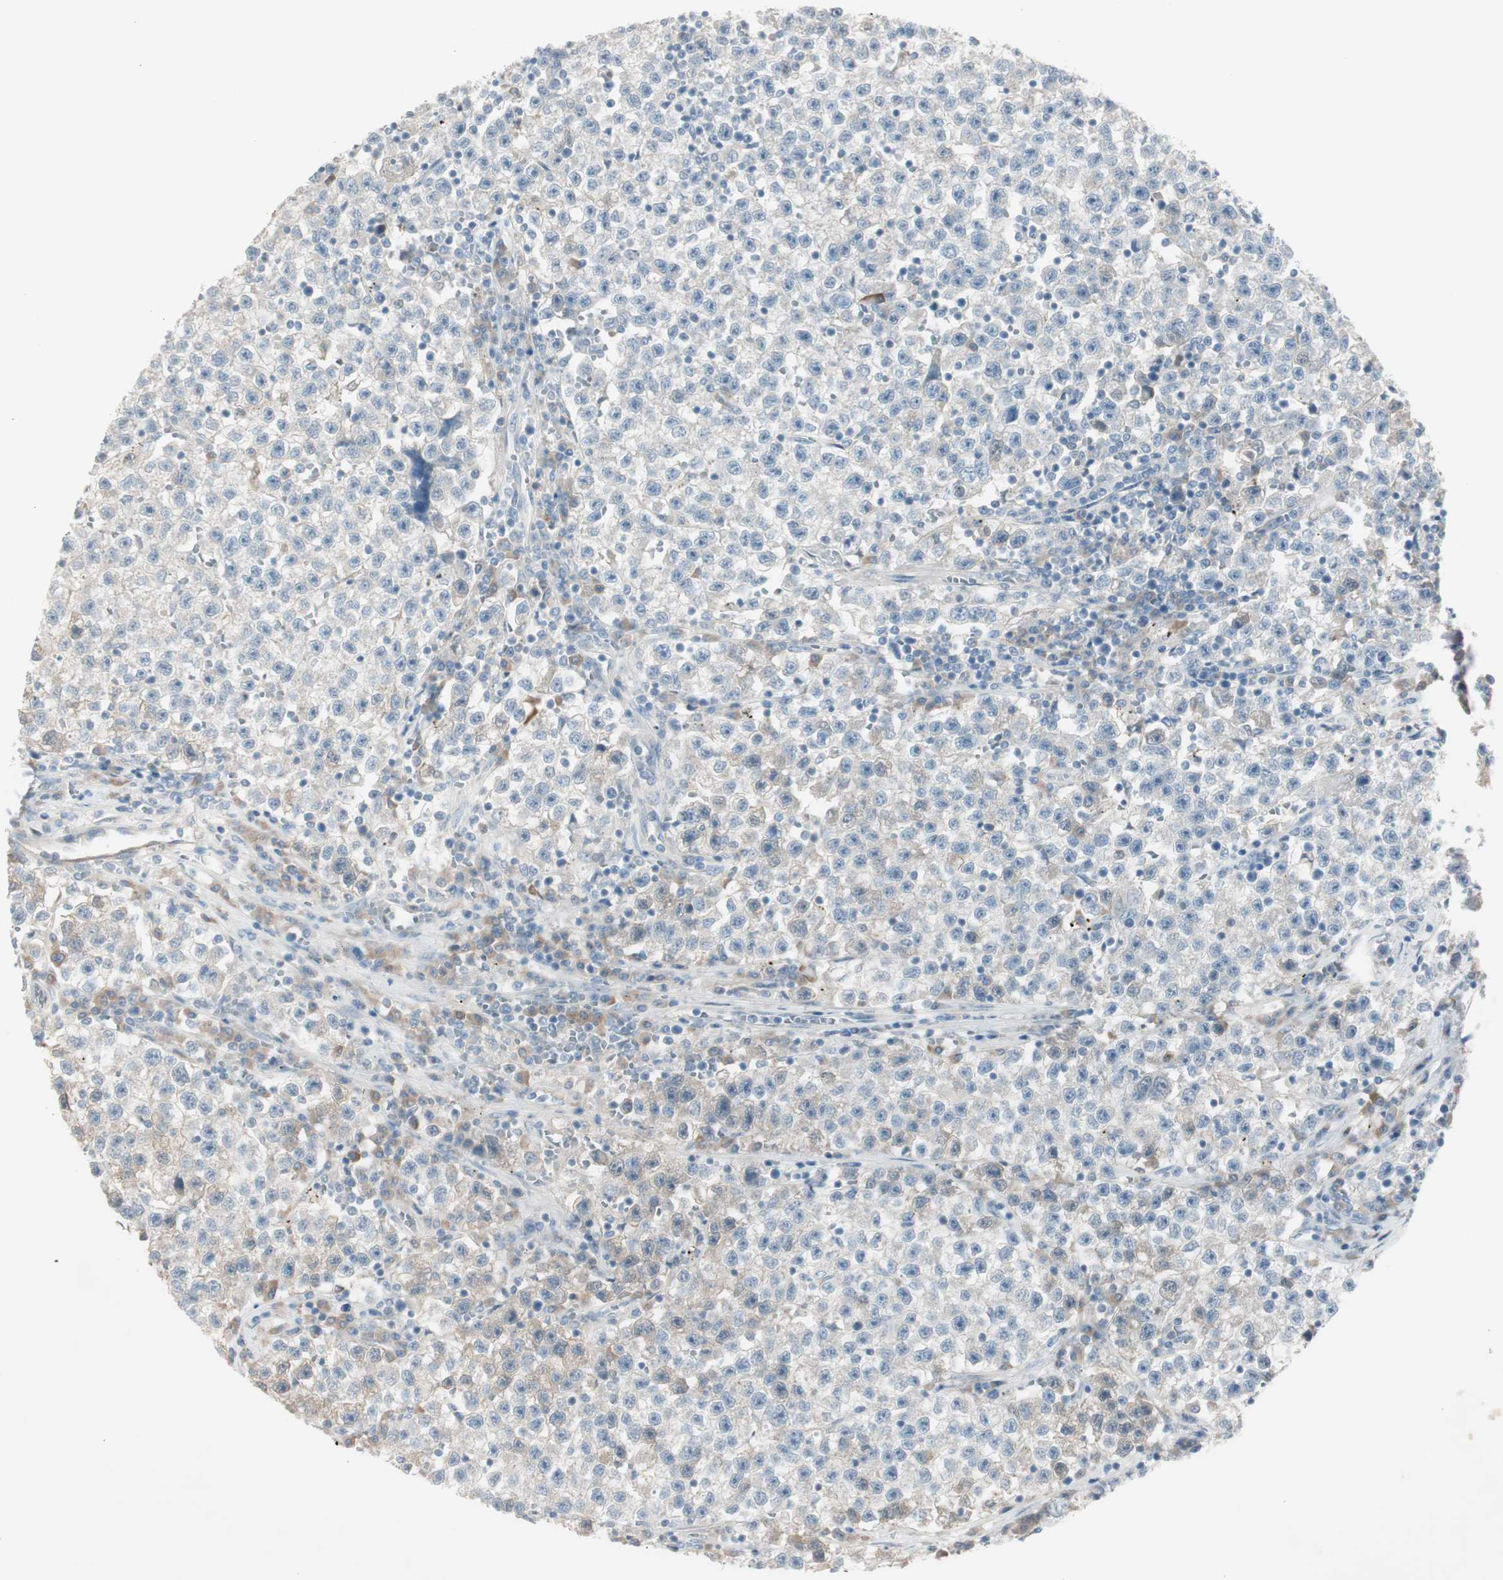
{"staining": {"intensity": "weak", "quantity": "<25%", "location": "cytoplasmic/membranous"}, "tissue": "testis cancer", "cell_type": "Tumor cells", "image_type": "cancer", "snomed": [{"axis": "morphology", "description": "Seminoma, NOS"}, {"axis": "topography", "description": "Testis"}], "caption": "Tumor cells show no significant positivity in seminoma (testis).", "gene": "MAPRE3", "patient": {"sex": "male", "age": 22}}